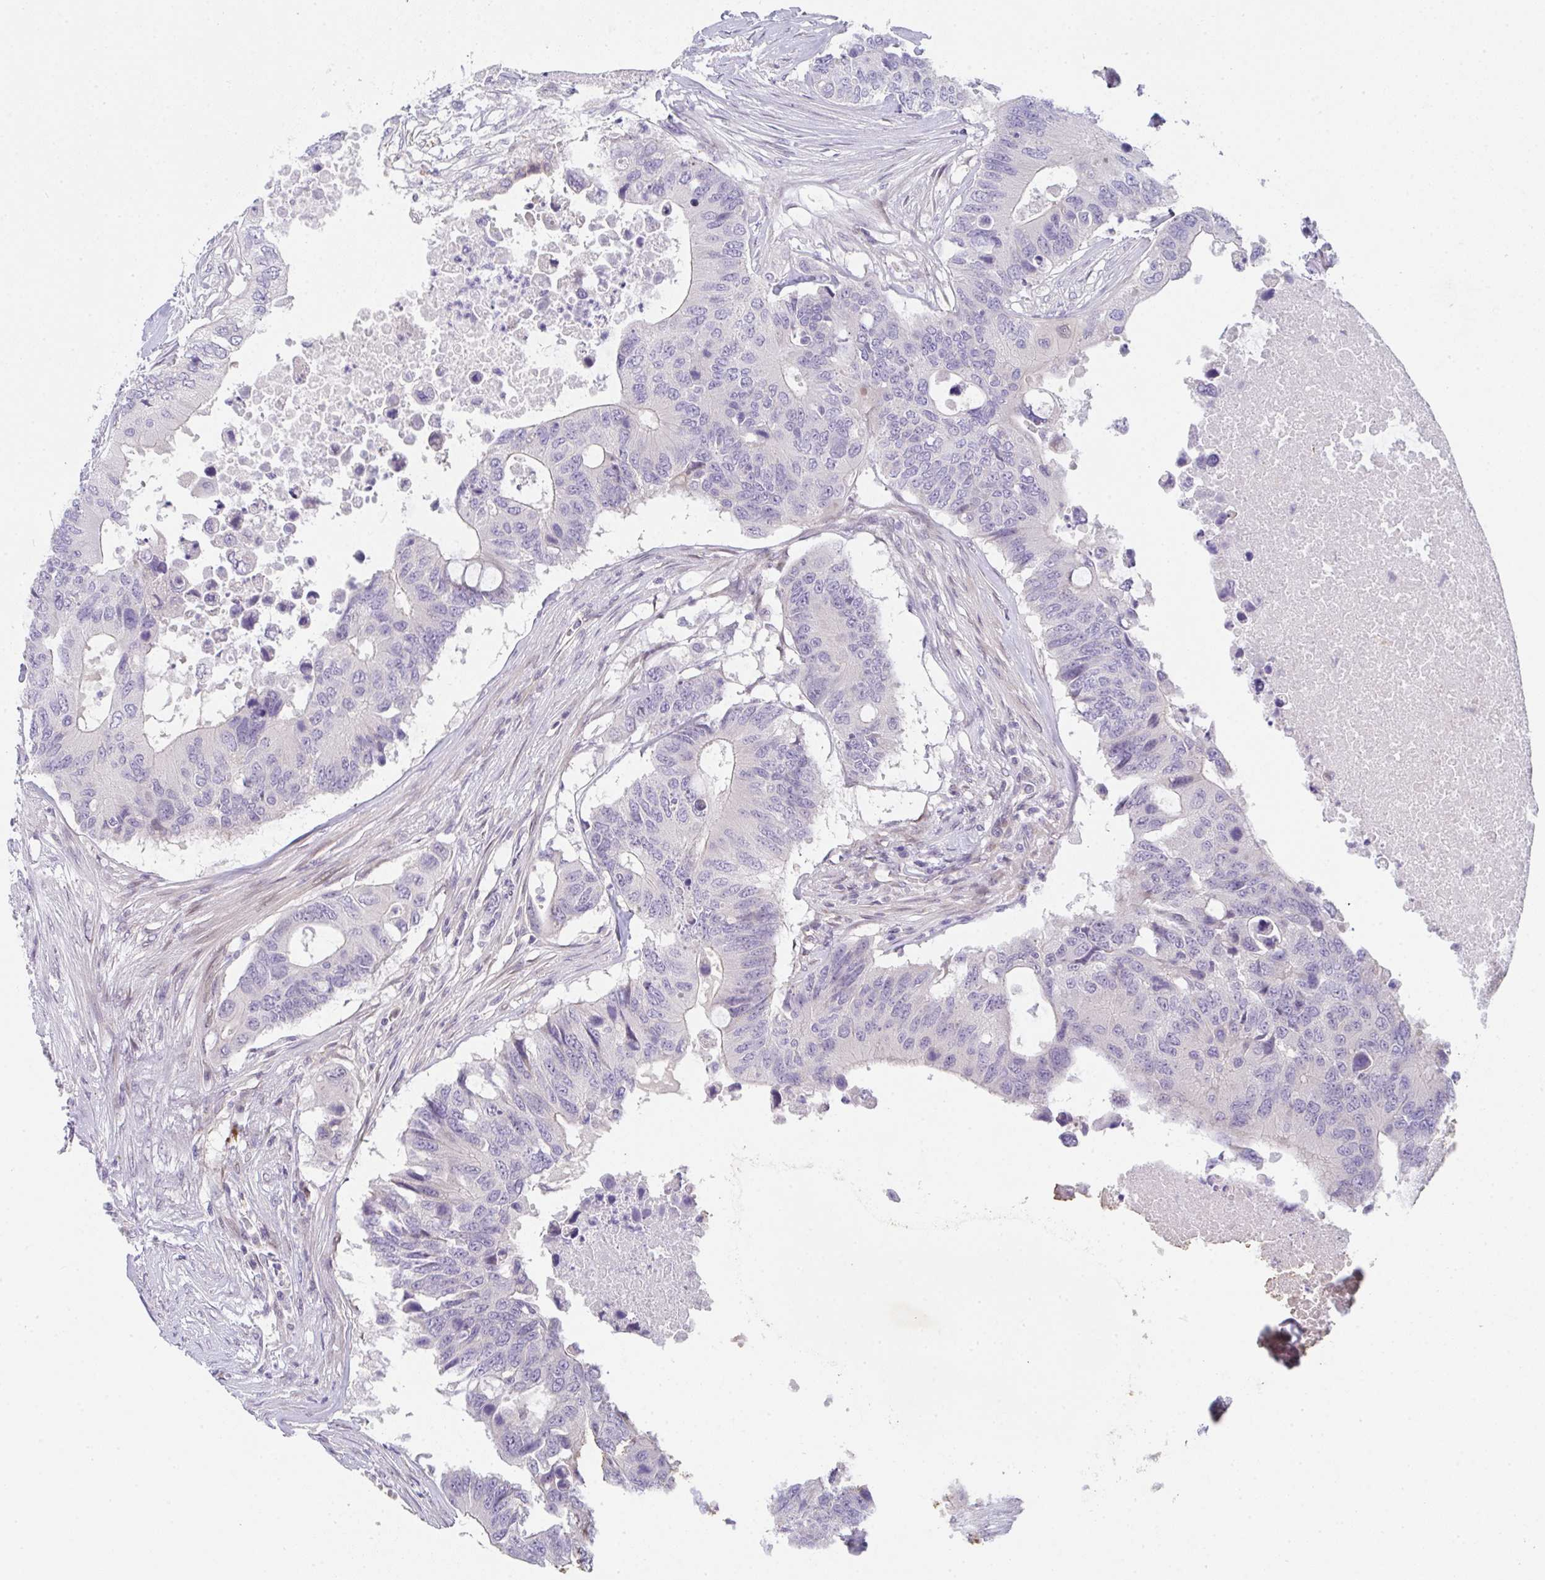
{"staining": {"intensity": "negative", "quantity": "none", "location": "none"}, "tissue": "colorectal cancer", "cell_type": "Tumor cells", "image_type": "cancer", "snomed": [{"axis": "morphology", "description": "Adenocarcinoma, NOS"}, {"axis": "topography", "description": "Colon"}], "caption": "Tumor cells show no significant protein staining in colorectal cancer (adenocarcinoma). (IHC, brightfield microscopy, high magnification).", "gene": "TNFRSF10A", "patient": {"sex": "male", "age": 71}}